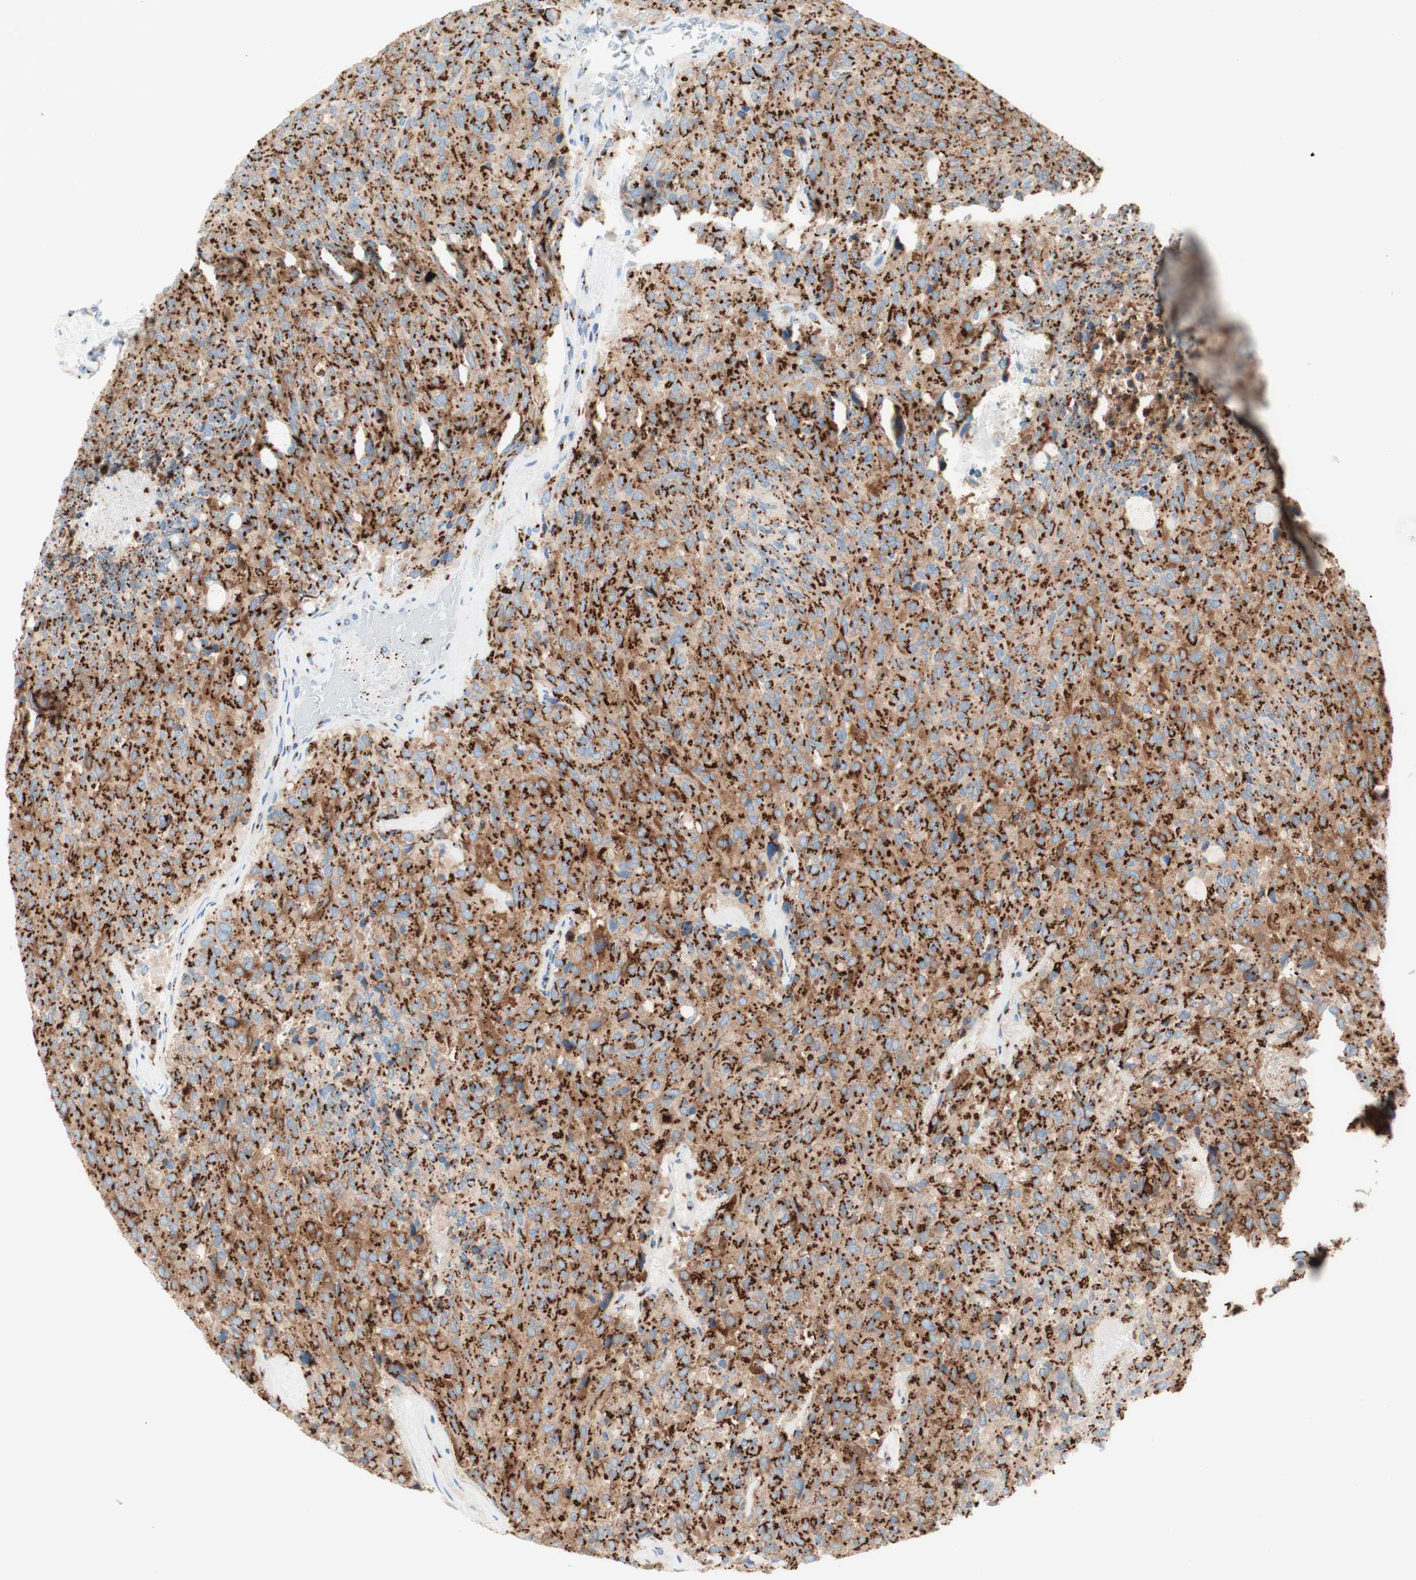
{"staining": {"intensity": "strong", "quantity": ">75%", "location": "cytoplasmic/membranous"}, "tissue": "carcinoid", "cell_type": "Tumor cells", "image_type": "cancer", "snomed": [{"axis": "morphology", "description": "Carcinoid, malignant, NOS"}, {"axis": "topography", "description": "Pancreas"}], "caption": "IHC of human carcinoid demonstrates high levels of strong cytoplasmic/membranous staining in approximately >75% of tumor cells.", "gene": "GOLGB1", "patient": {"sex": "female", "age": 54}}